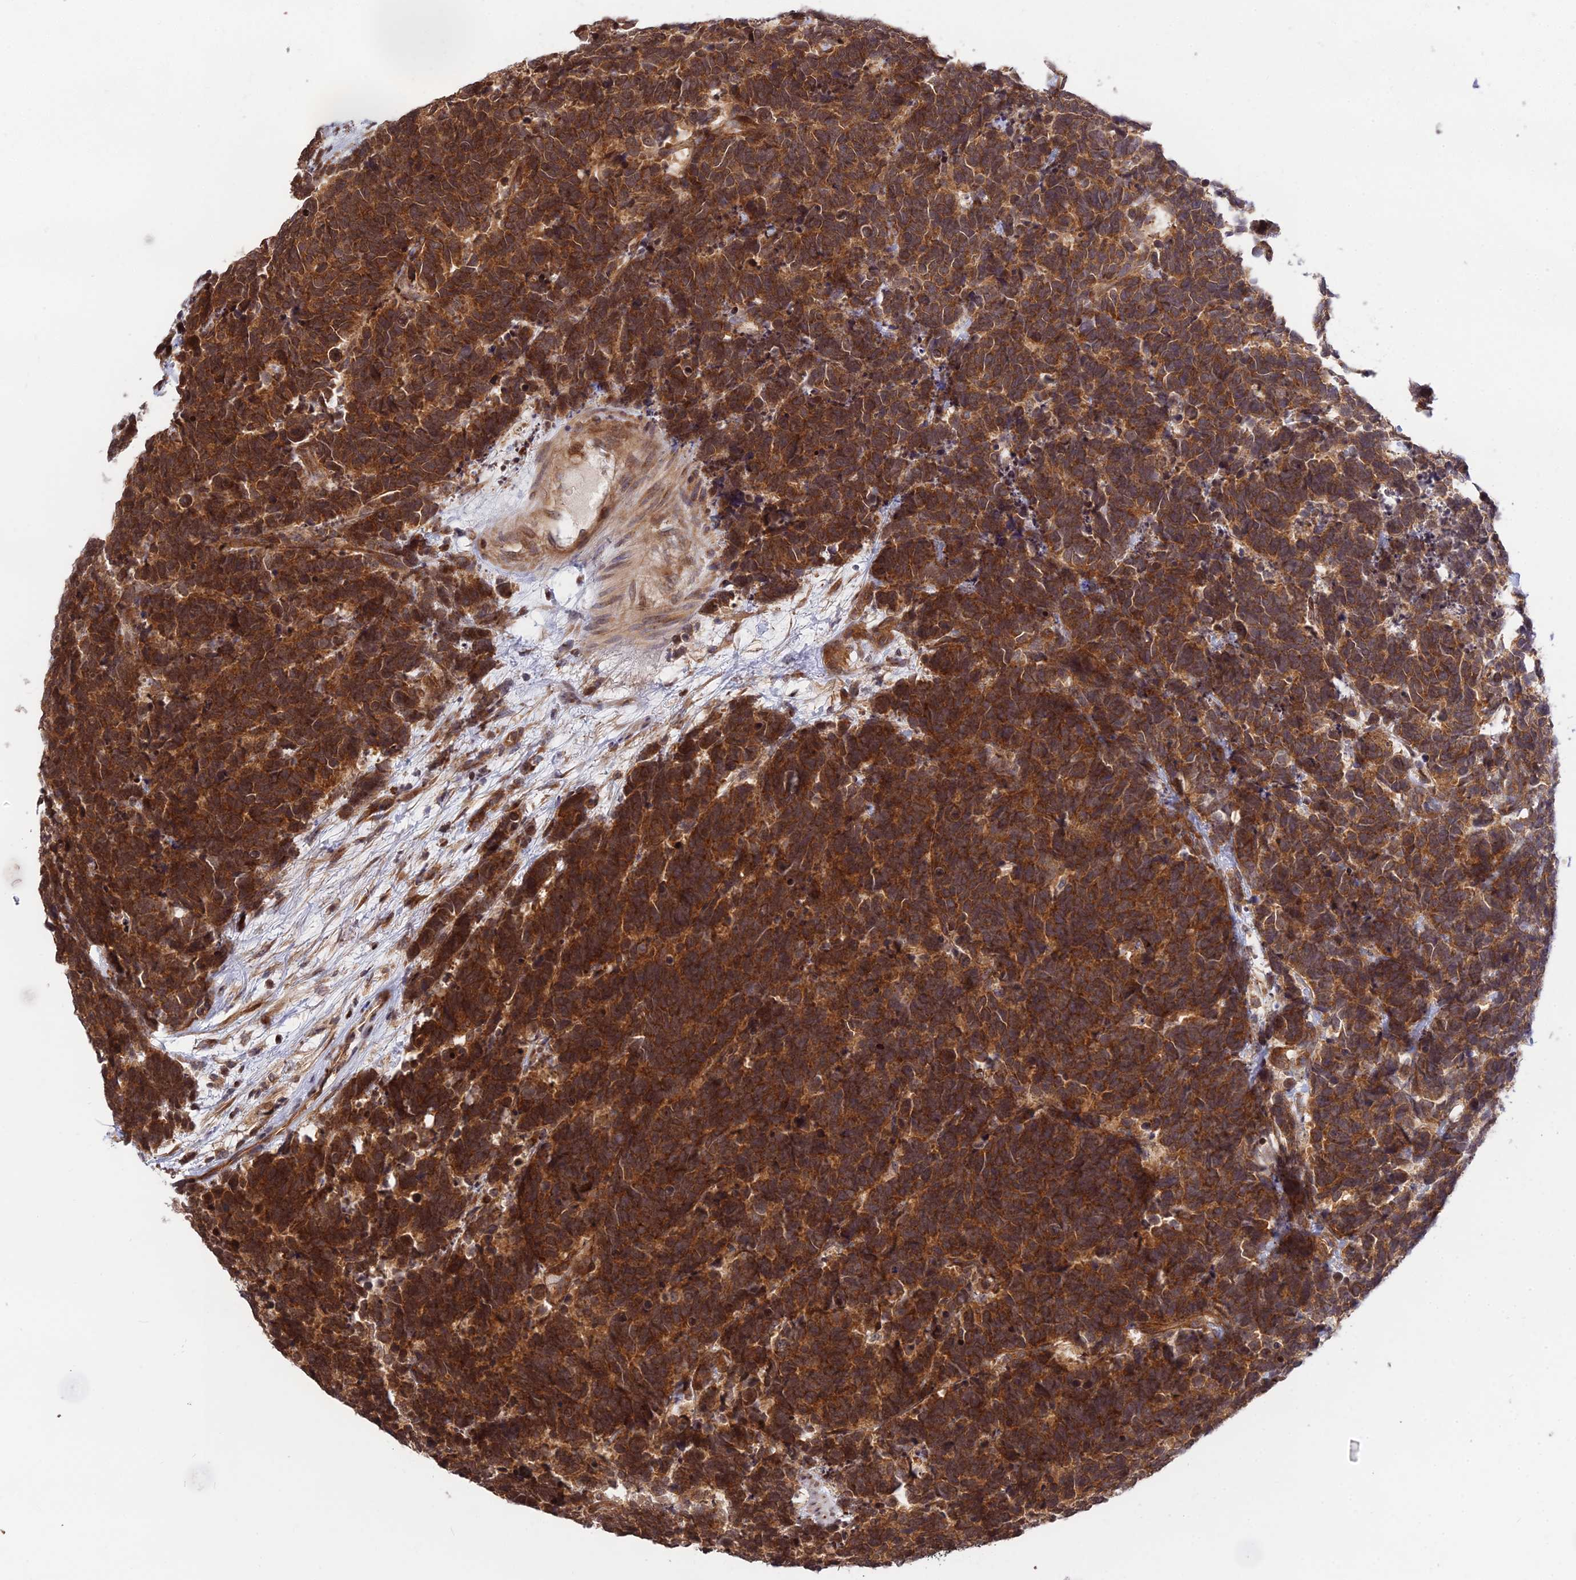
{"staining": {"intensity": "strong", "quantity": ">75%", "location": "cytoplasmic/membranous"}, "tissue": "carcinoid", "cell_type": "Tumor cells", "image_type": "cancer", "snomed": [{"axis": "morphology", "description": "Carcinoma, NOS"}, {"axis": "morphology", "description": "Carcinoid, malignant, NOS"}, {"axis": "topography", "description": "Urinary bladder"}], "caption": "A micrograph of carcinoid (malignant) stained for a protein exhibits strong cytoplasmic/membranous brown staining in tumor cells.", "gene": "SMG6", "patient": {"sex": "male", "age": 57}}